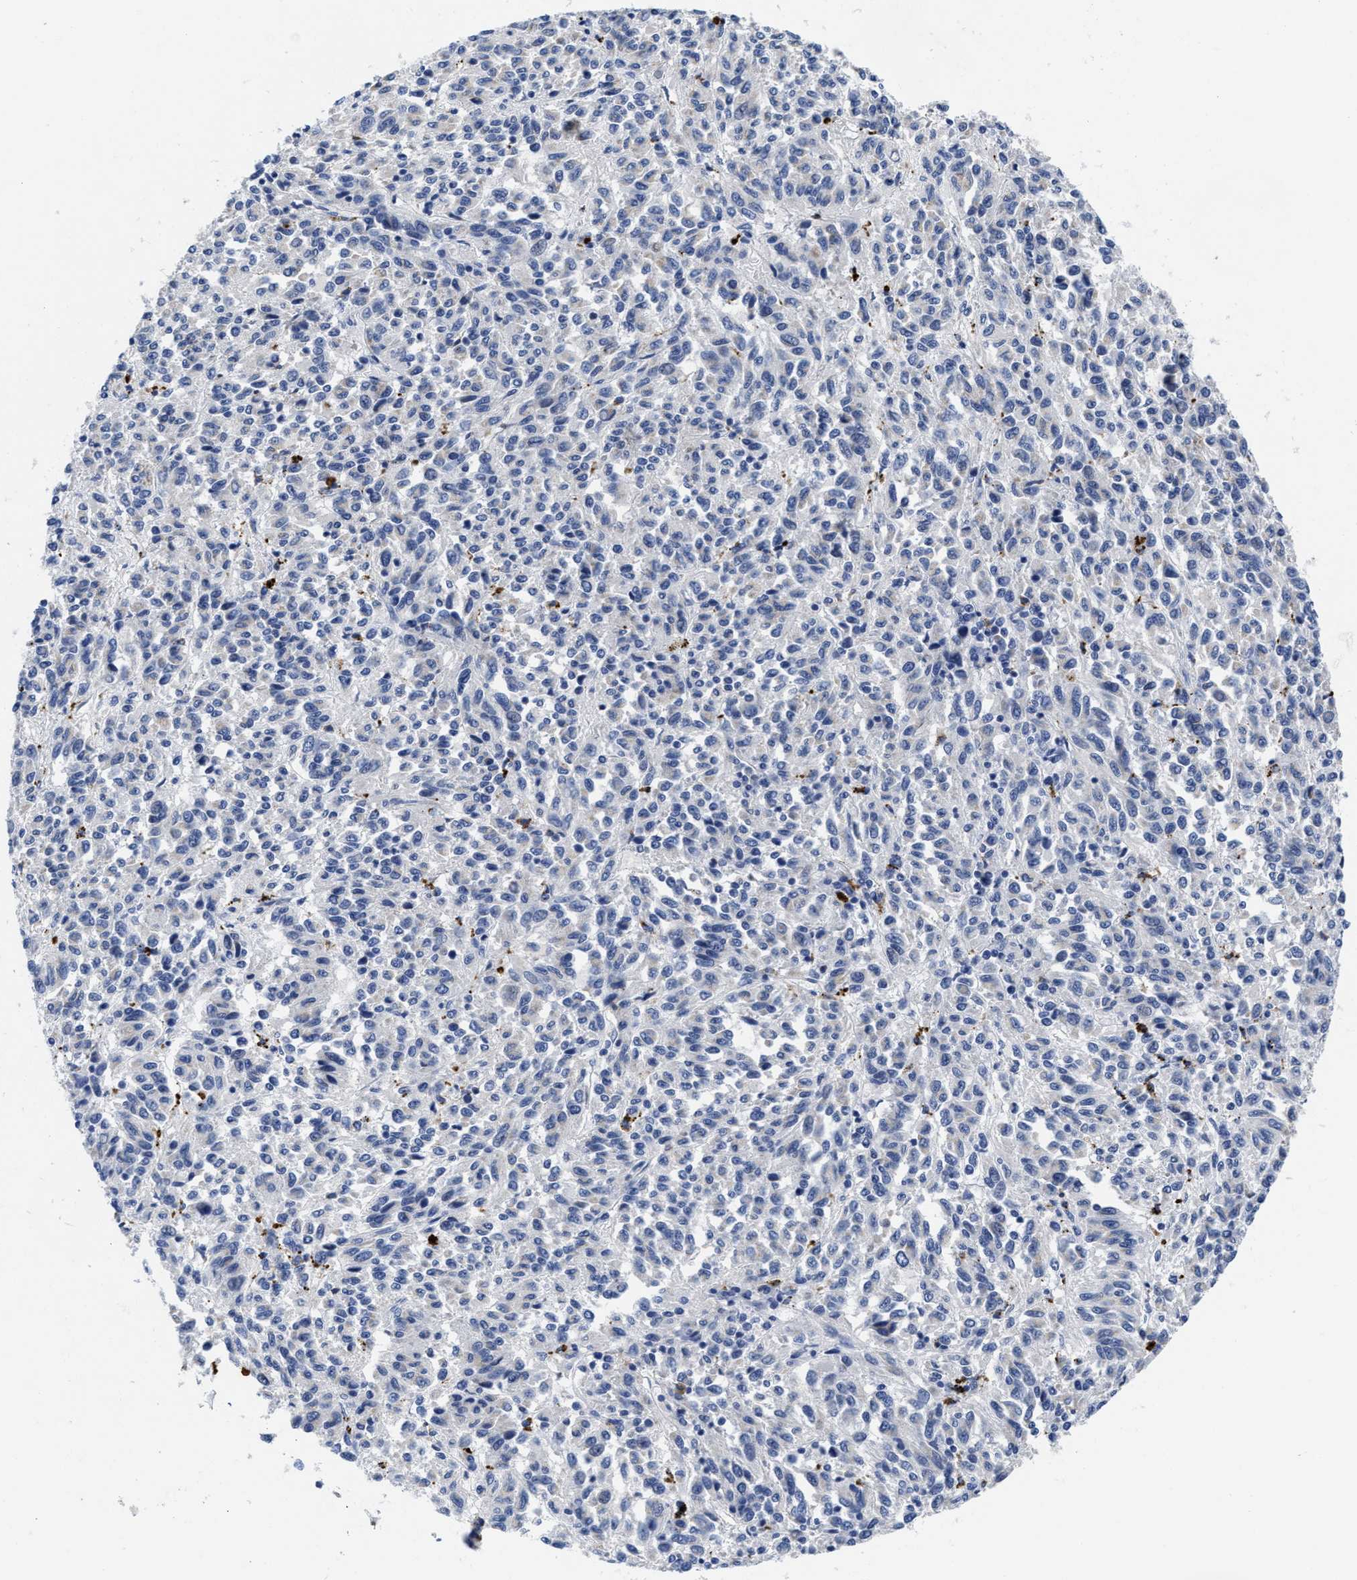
{"staining": {"intensity": "weak", "quantity": "<25%", "location": "cytoplasmic/membranous"}, "tissue": "melanoma", "cell_type": "Tumor cells", "image_type": "cancer", "snomed": [{"axis": "morphology", "description": "Malignant melanoma, Metastatic site"}, {"axis": "topography", "description": "Lung"}], "caption": "High magnification brightfield microscopy of malignant melanoma (metastatic site) stained with DAB (brown) and counterstained with hematoxylin (blue): tumor cells show no significant staining.", "gene": "TBRG4", "patient": {"sex": "male", "age": 64}}